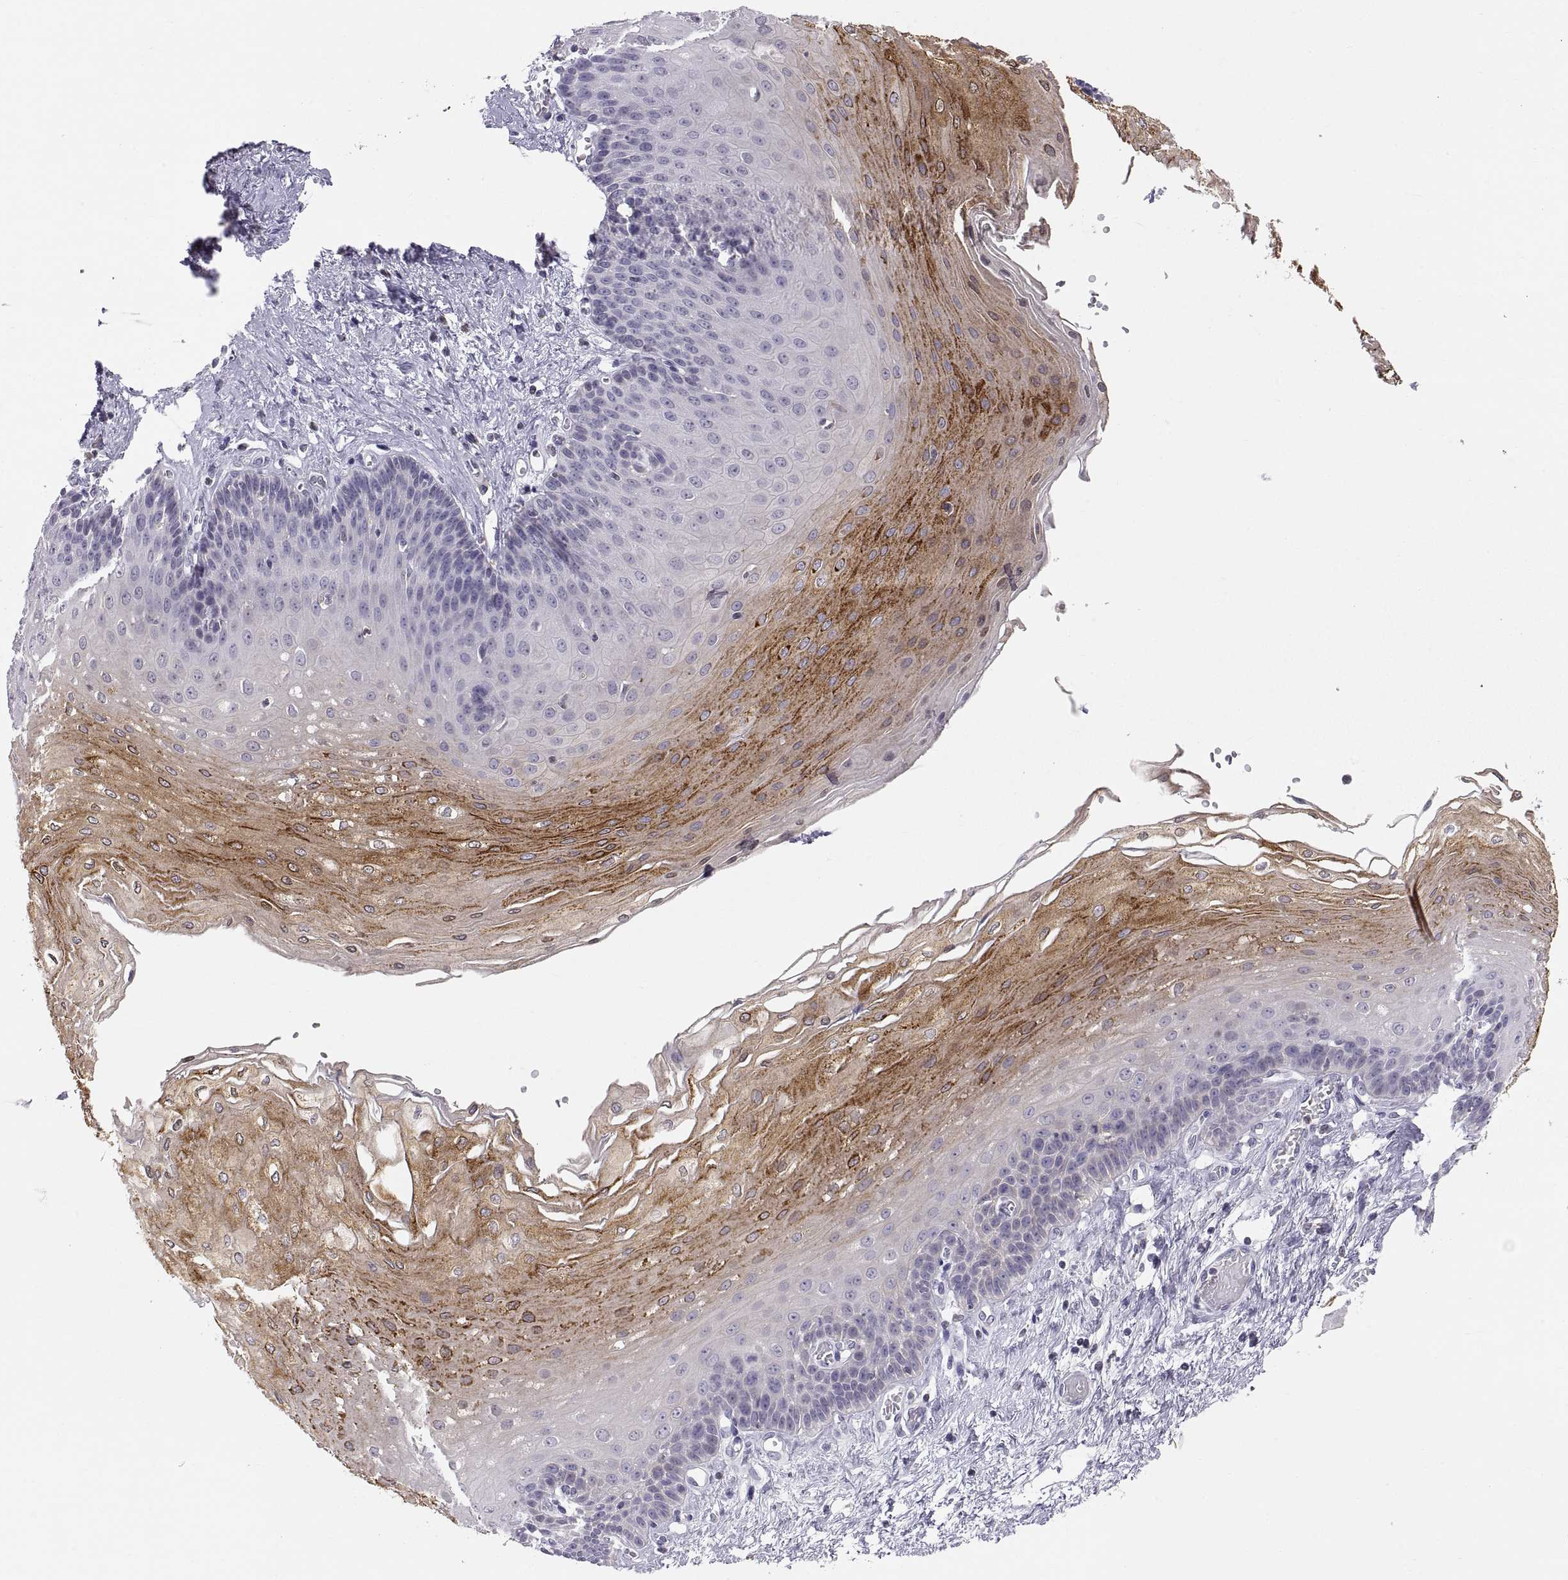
{"staining": {"intensity": "strong", "quantity": "25%-75%", "location": "cytoplasmic/membranous"}, "tissue": "esophagus", "cell_type": "Squamous epithelial cells", "image_type": "normal", "snomed": [{"axis": "morphology", "description": "Normal tissue, NOS"}, {"axis": "topography", "description": "Esophagus"}], "caption": "Esophagus stained for a protein displays strong cytoplasmic/membranous positivity in squamous epithelial cells. (DAB IHC with brightfield microscopy, high magnification).", "gene": "ERO1A", "patient": {"sex": "female", "age": 62}}